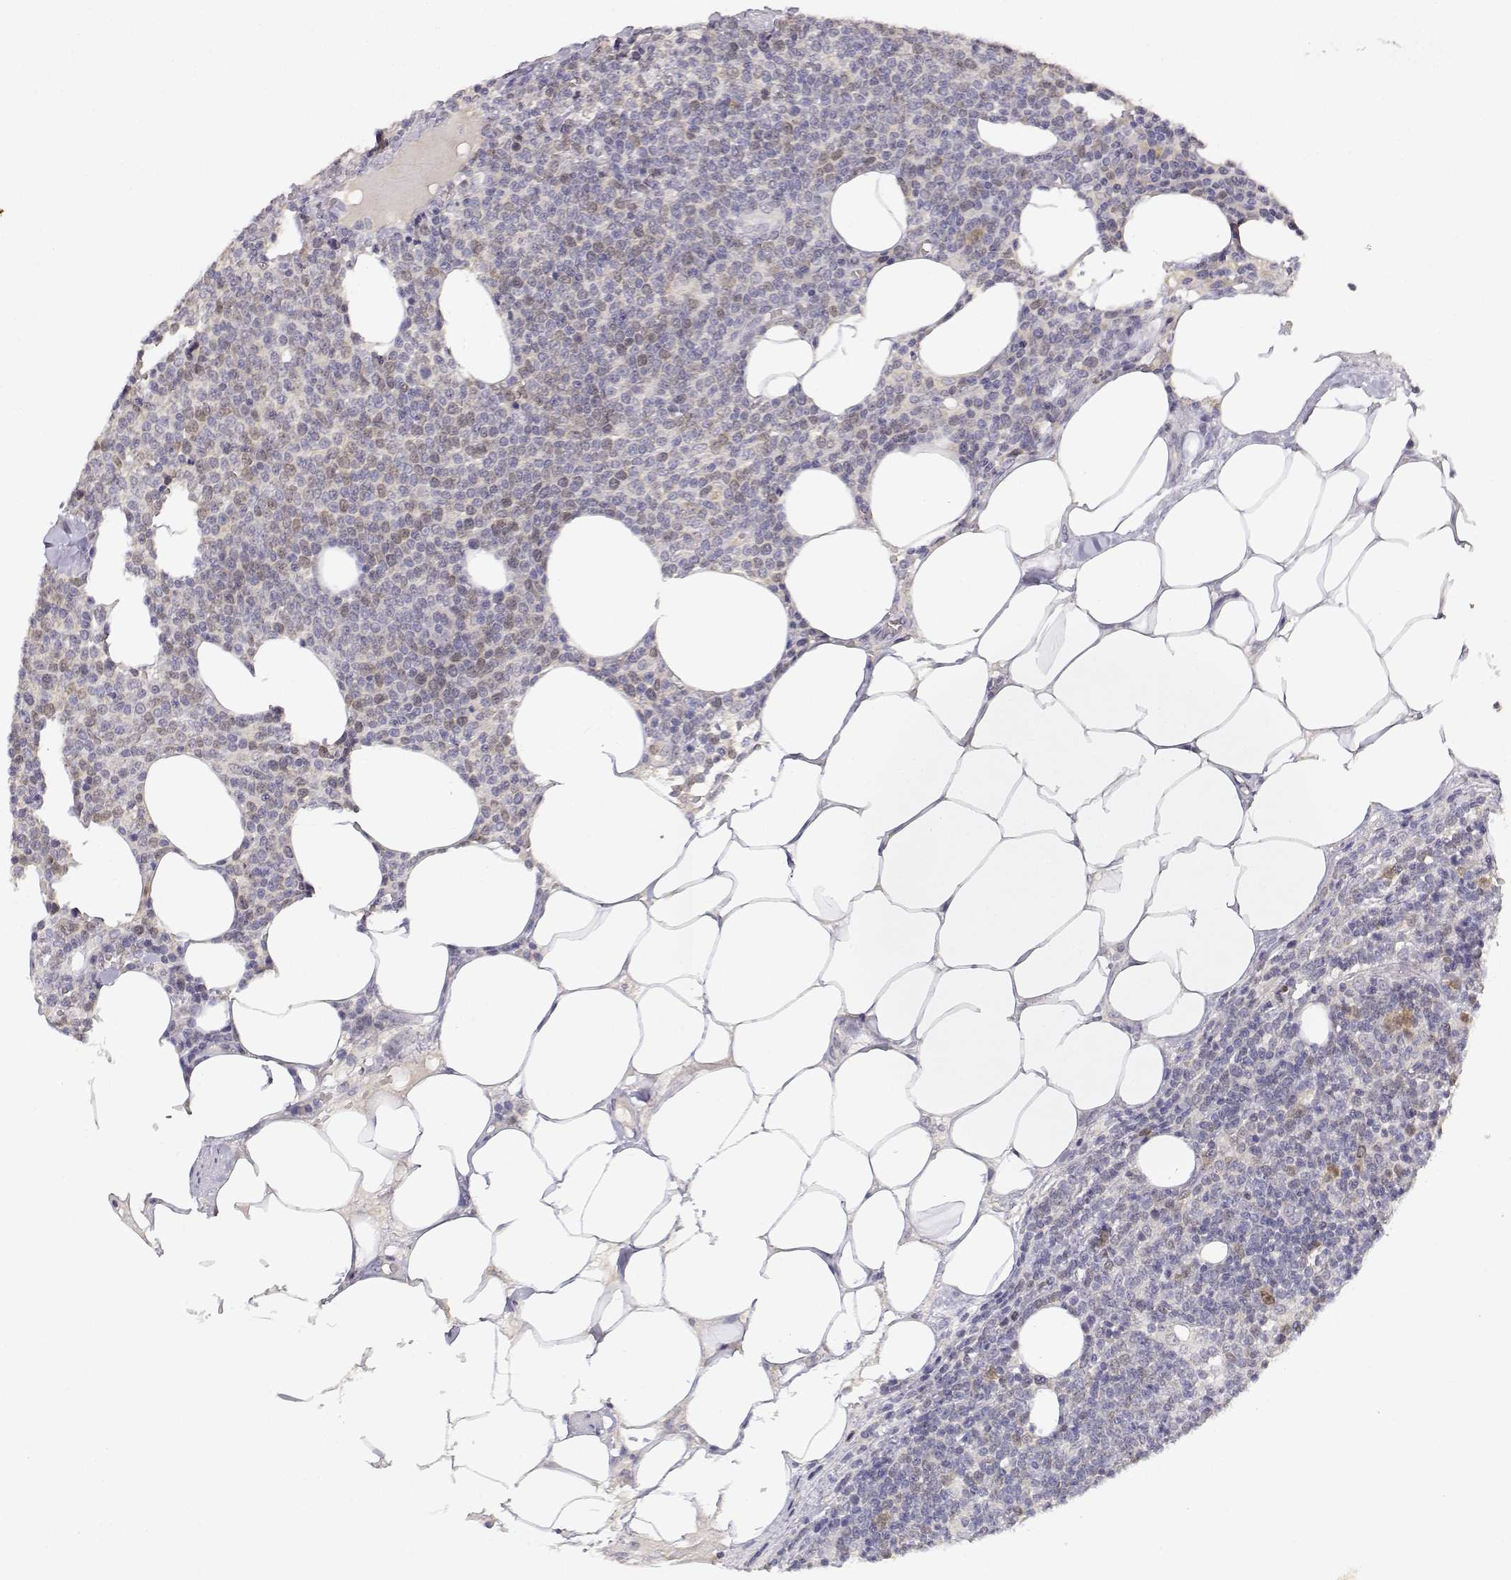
{"staining": {"intensity": "negative", "quantity": "none", "location": "none"}, "tissue": "lymphoma", "cell_type": "Tumor cells", "image_type": "cancer", "snomed": [{"axis": "morphology", "description": "Malignant lymphoma, non-Hodgkin's type, High grade"}, {"axis": "topography", "description": "Lymph node"}], "caption": "This is an IHC micrograph of lymphoma. There is no staining in tumor cells.", "gene": "RAD51", "patient": {"sex": "male", "age": 61}}